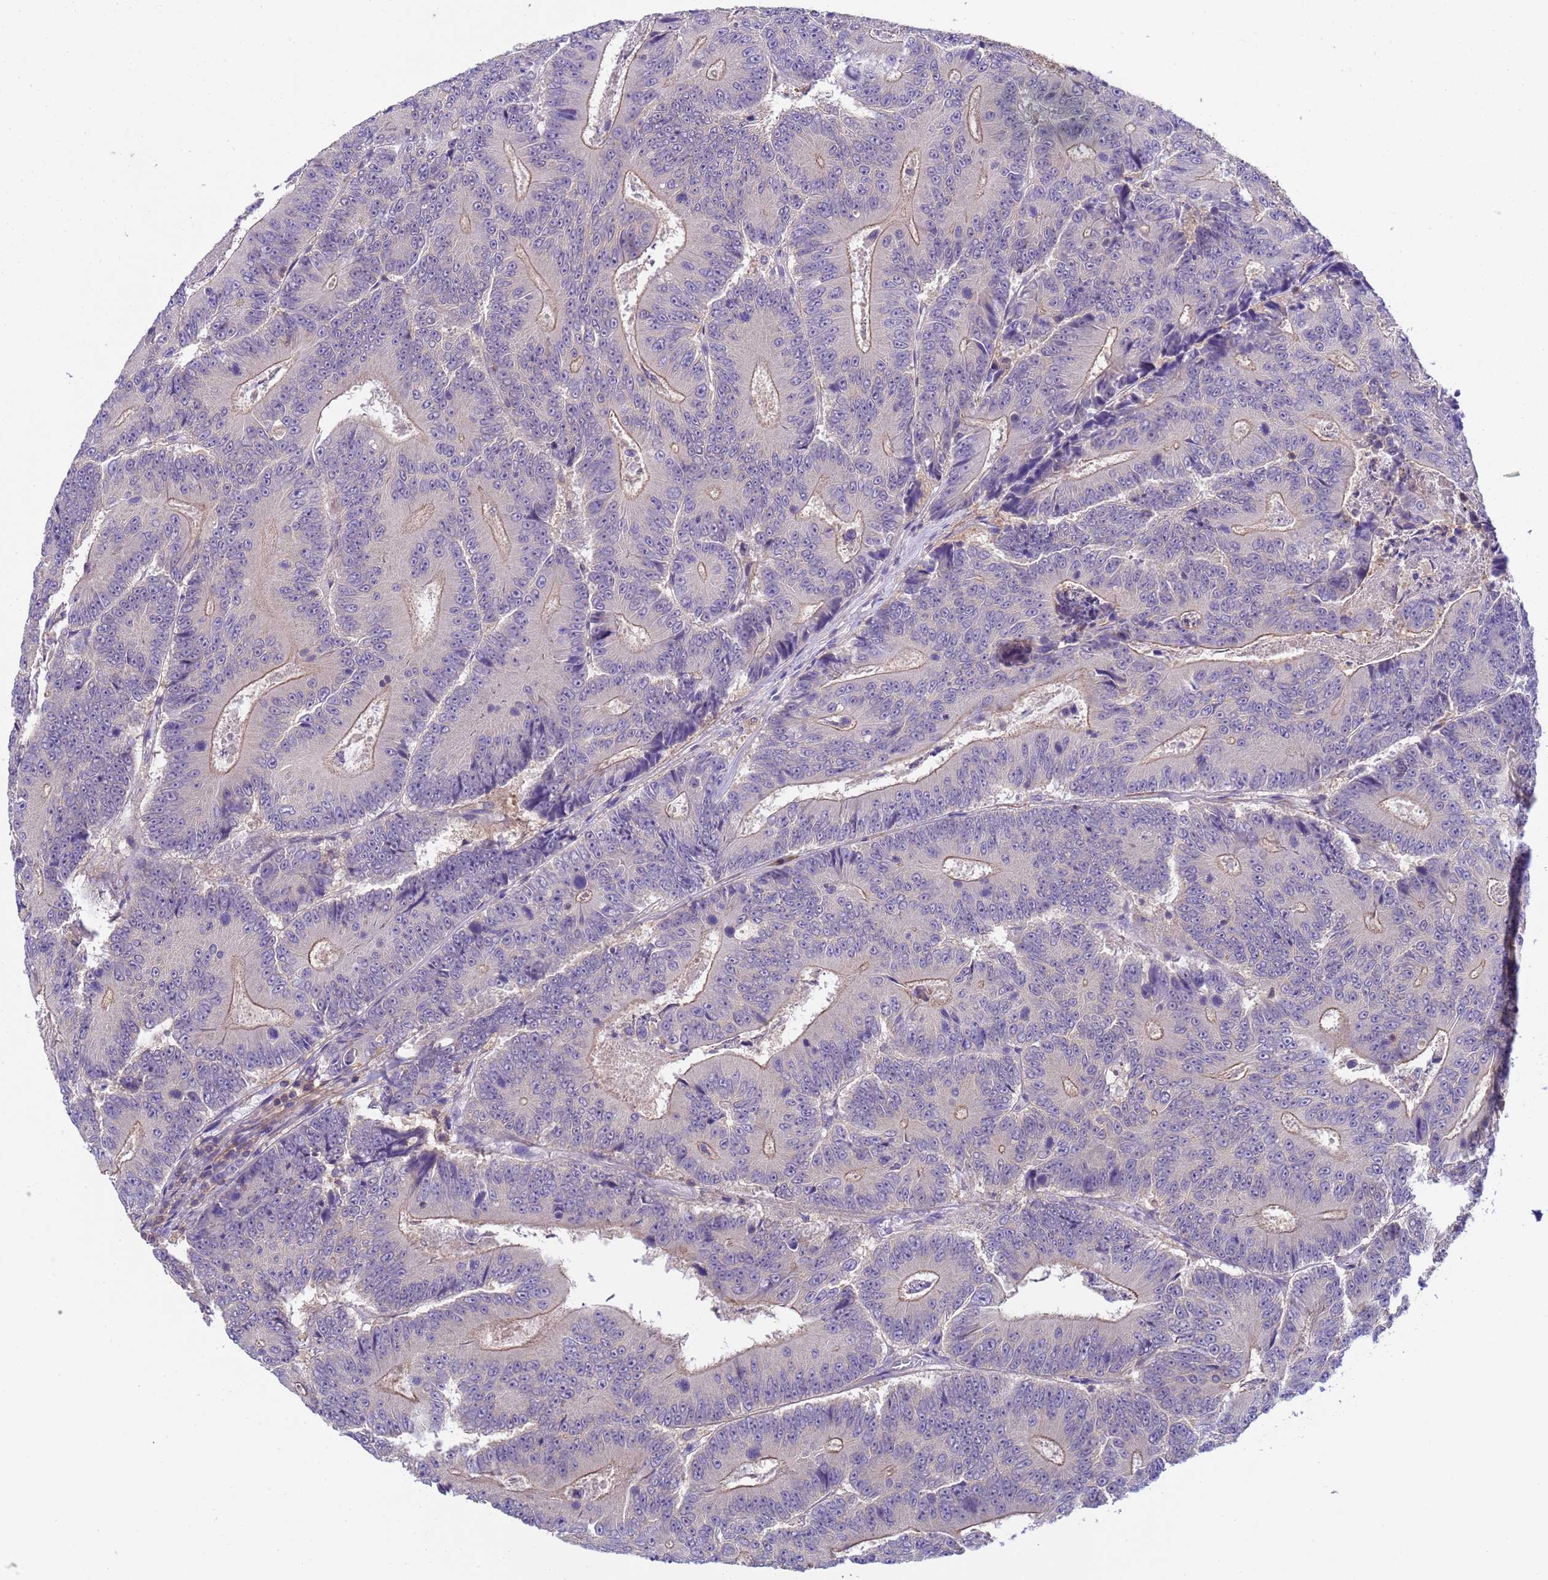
{"staining": {"intensity": "weak", "quantity": "25%-75%", "location": "cytoplasmic/membranous"}, "tissue": "colorectal cancer", "cell_type": "Tumor cells", "image_type": "cancer", "snomed": [{"axis": "morphology", "description": "Adenocarcinoma, NOS"}, {"axis": "topography", "description": "Colon"}], "caption": "This photomicrograph shows colorectal cancer stained with immunohistochemistry (IHC) to label a protein in brown. The cytoplasmic/membranous of tumor cells show weak positivity for the protein. Nuclei are counter-stained blue.", "gene": "KLHL13", "patient": {"sex": "male", "age": 83}}